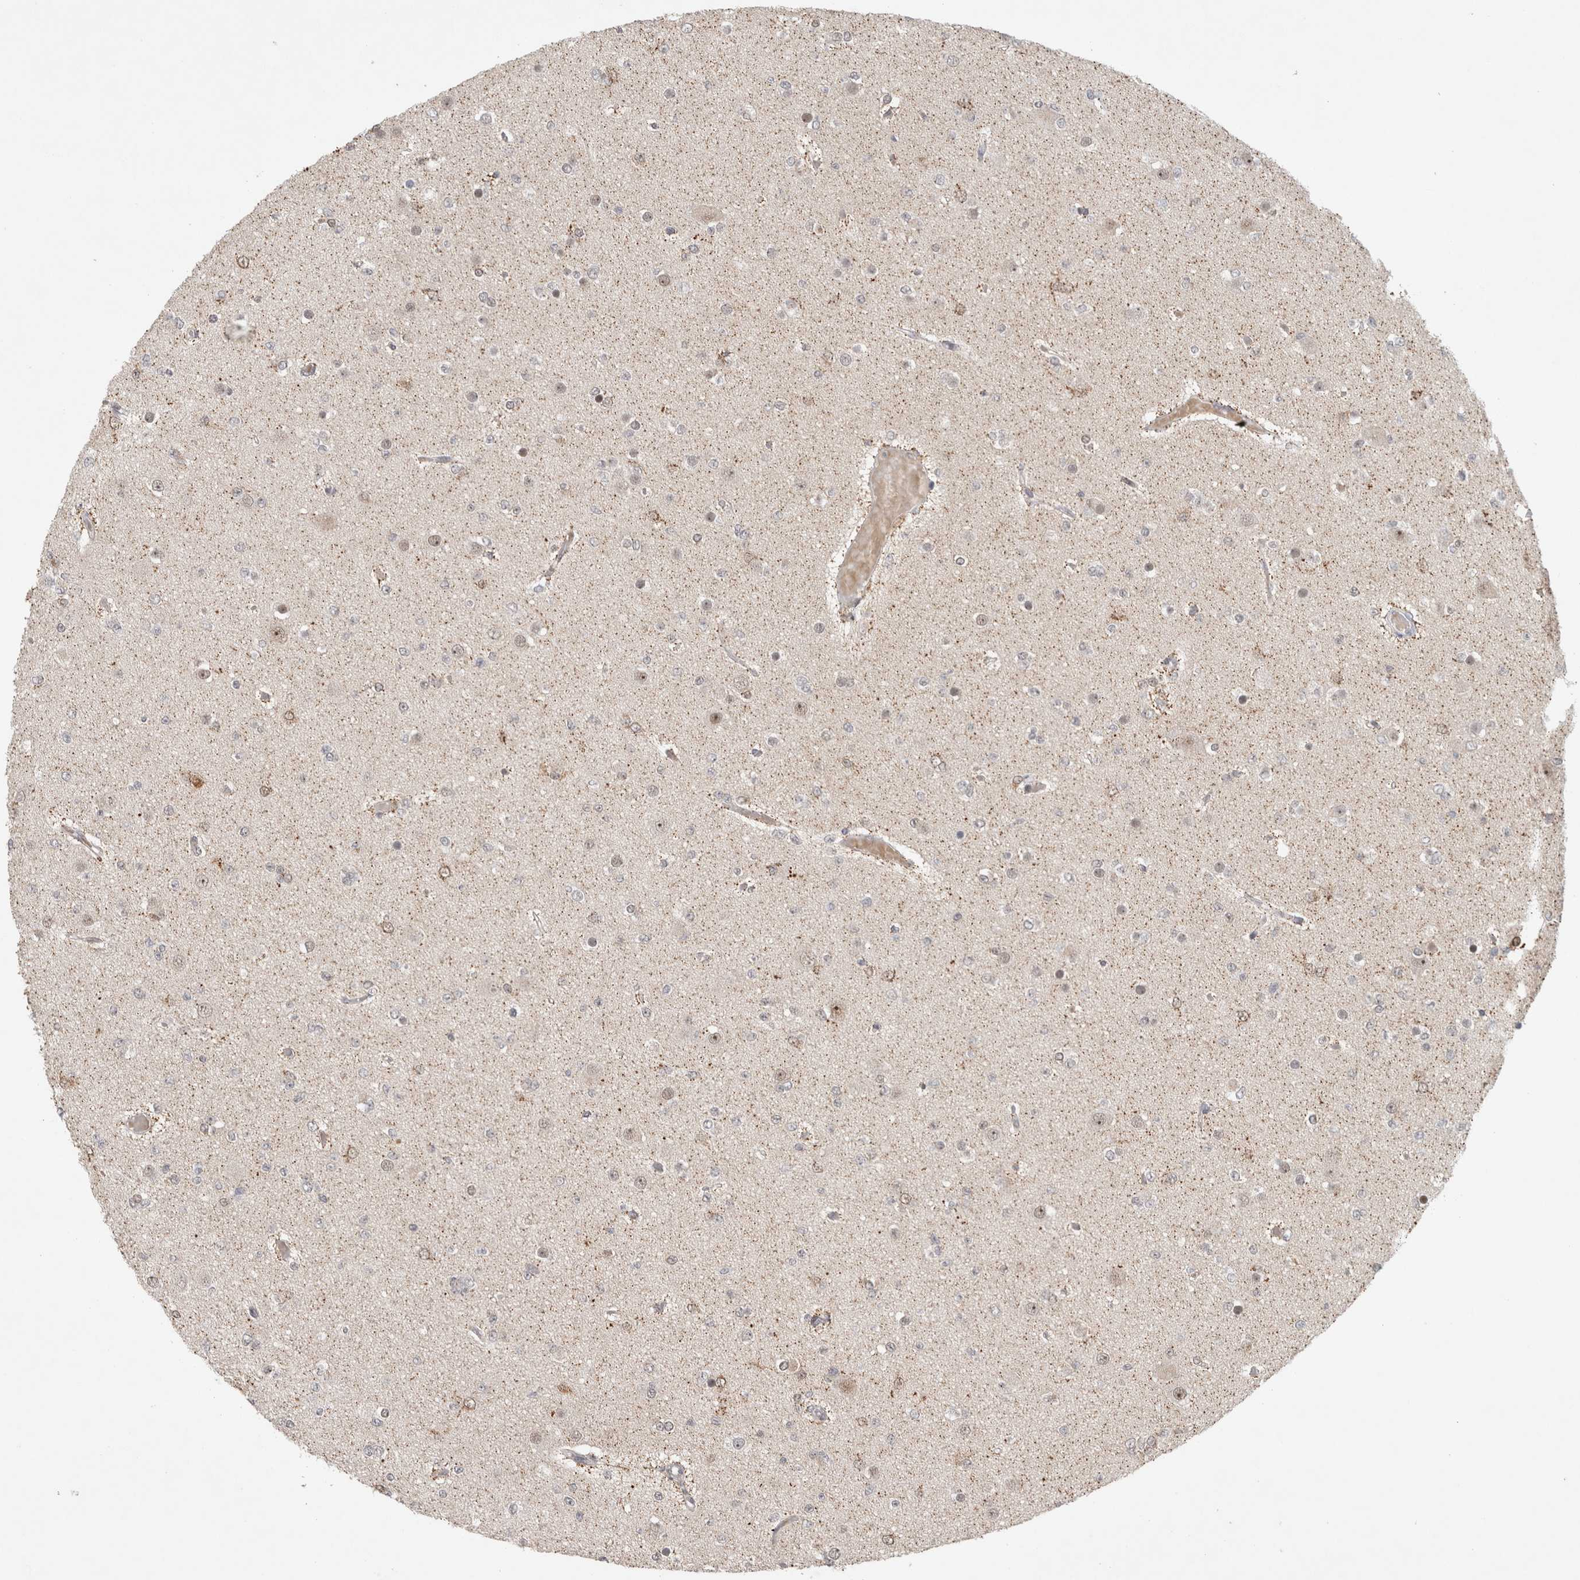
{"staining": {"intensity": "weak", "quantity": "<25%", "location": "nuclear"}, "tissue": "glioma", "cell_type": "Tumor cells", "image_type": "cancer", "snomed": [{"axis": "morphology", "description": "Glioma, malignant, Low grade"}, {"axis": "topography", "description": "Brain"}], "caption": "Immunohistochemistry histopathology image of neoplastic tissue: low-grade glioma (malignant) stained with DAB (3,3'-diaminobenzidine) exhibits no significant protein staining in tumor cells.", "gene": "HESX1", "patient": {"sex": "female", "age": 22}}